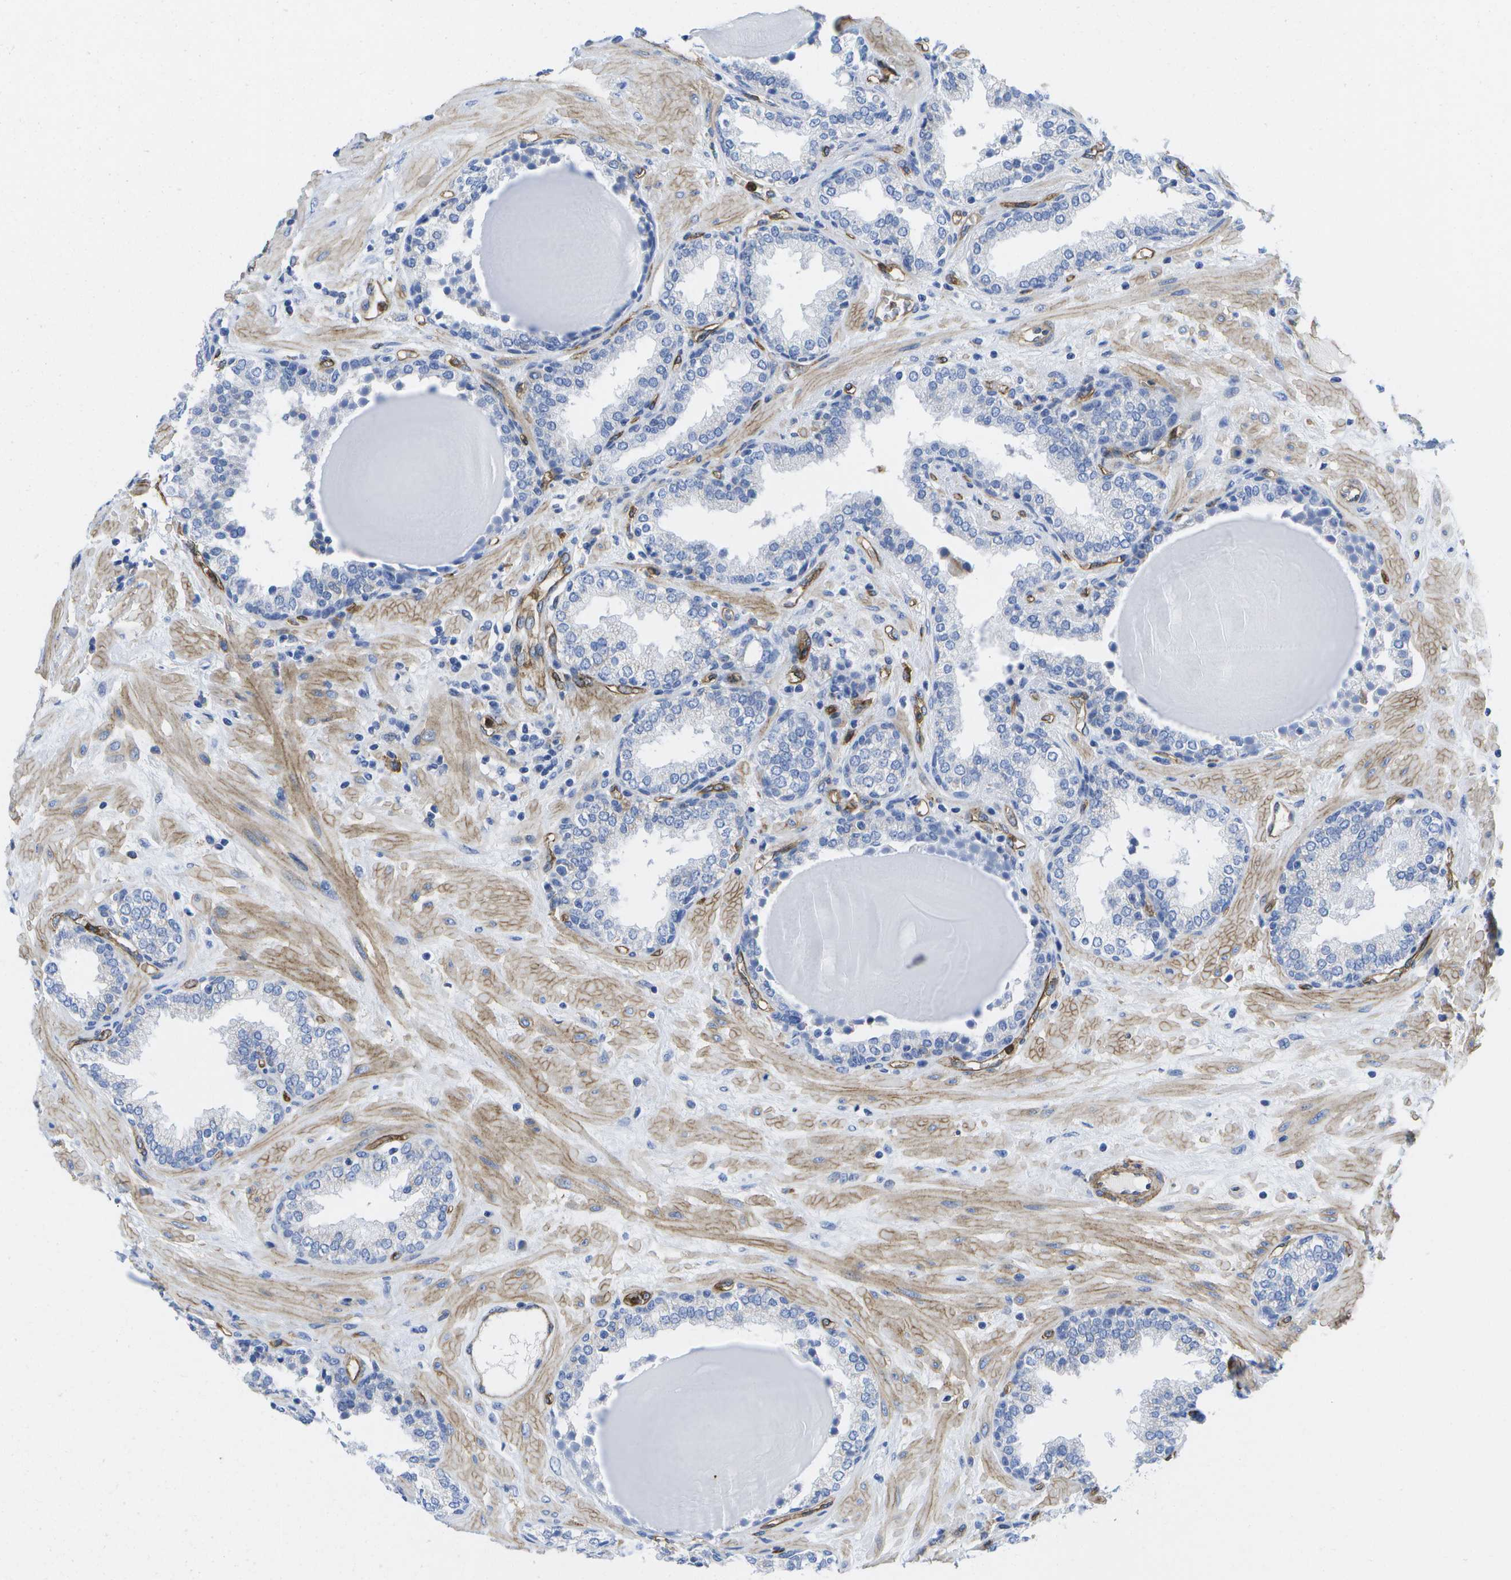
{"staining": {"intensity": "negative", "quantity": "none", "location": "none"}, "tissue": "prostate", "cell_type": "Glandular cells", "image_type": "normal", "snomed": [{"axis": "morphology", "description": "Normal tissue, NOS"}, {"axis": "topography", "description": "Prostate"}], "caption": "A high-resolution histopathology image shows IHC staining of unremarkable prostate, which displays no significant staining in glandular cells.", "gene": "DYSF", "patient": {"sex": "male", "age": 51}}